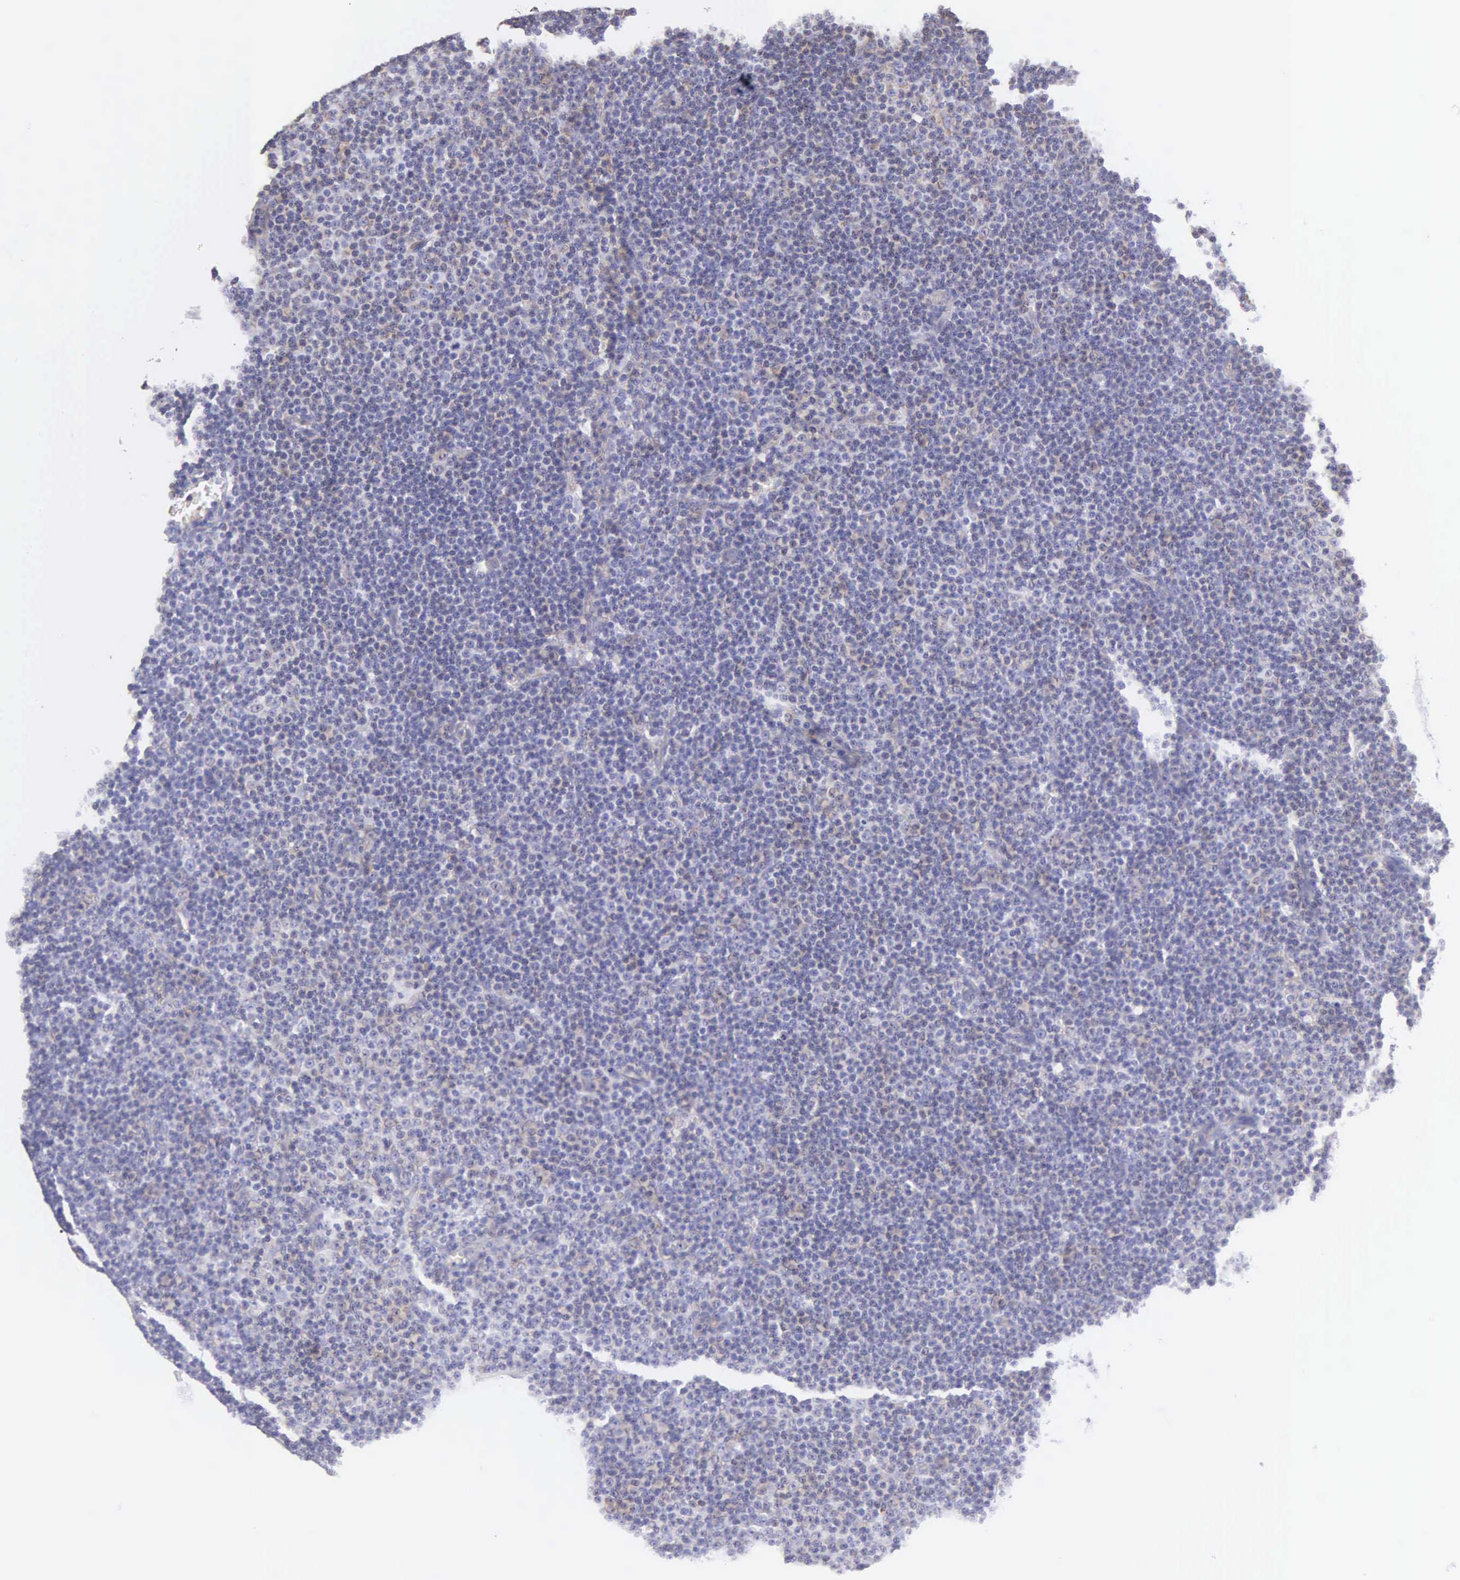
{"staining": {"intensity": "weak", "quantity": "<25%", "location": "cytoplasmic/membranous"}, "tissue": "lymphoma", "cell_type": "Tumor cells", "image_type": "cancer", "snomed": [{"axis": "morphology", "description": "Malignant lymphoma, non-Hodgkin's type, Low grade"}, {"axis": "topography", "description": "Lymph node"}], "caption": "IHC micrograph of neoplastic tissue: human low-grade malignant lymphoma, non-Hodgkin's type stained with DAB shows no significant protein staining in tumor cells. The staining is performed using DAB (3,3'-diaminobenzidine) brown chromogen with nuclei counter-stained in using hematoxylin.", "gene": "CKAP4", "patient": {"sex": "male", "age": 57}}